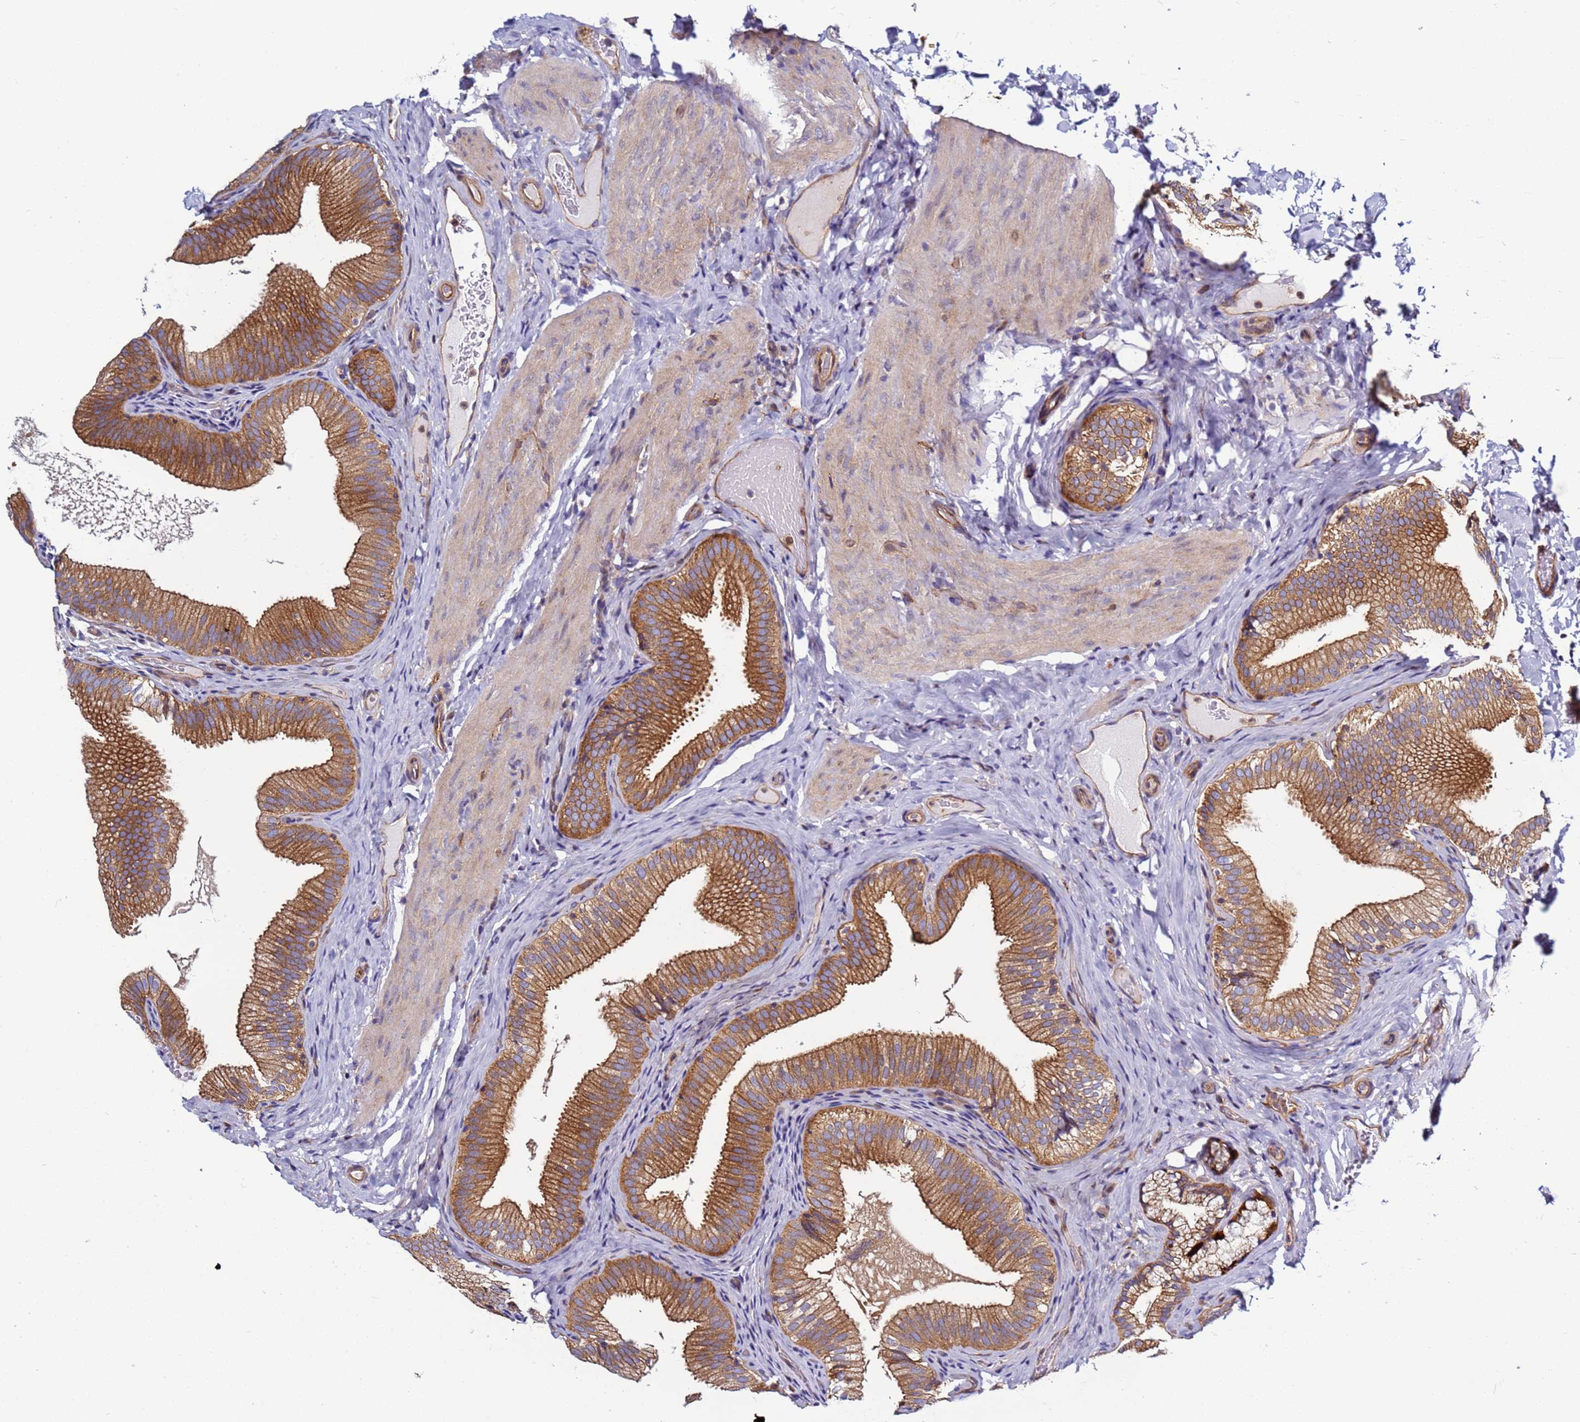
{"staining": {"intensity": "strong", "quantity": ">75%", "location": "cytoplasmic/membranous"}, "tissue": "gallbladder", "cell_type": "Glandular cells", "image_type": "normal", "snomed": [{"axis": "morphology", "description": "Normal tissue, NOS"}, {"axis": "topography", "description": "Gallbladder"}], "caption": "IHC photomicrograph of unremarkable human gallbladder stained for a protein (brown), which demonstrates high levels of strong cytoplasmic/membranous staining in about >75% of glandular cells.", "gene": "EFCAB8", "patient": {"sex": "female", "age": 30}}